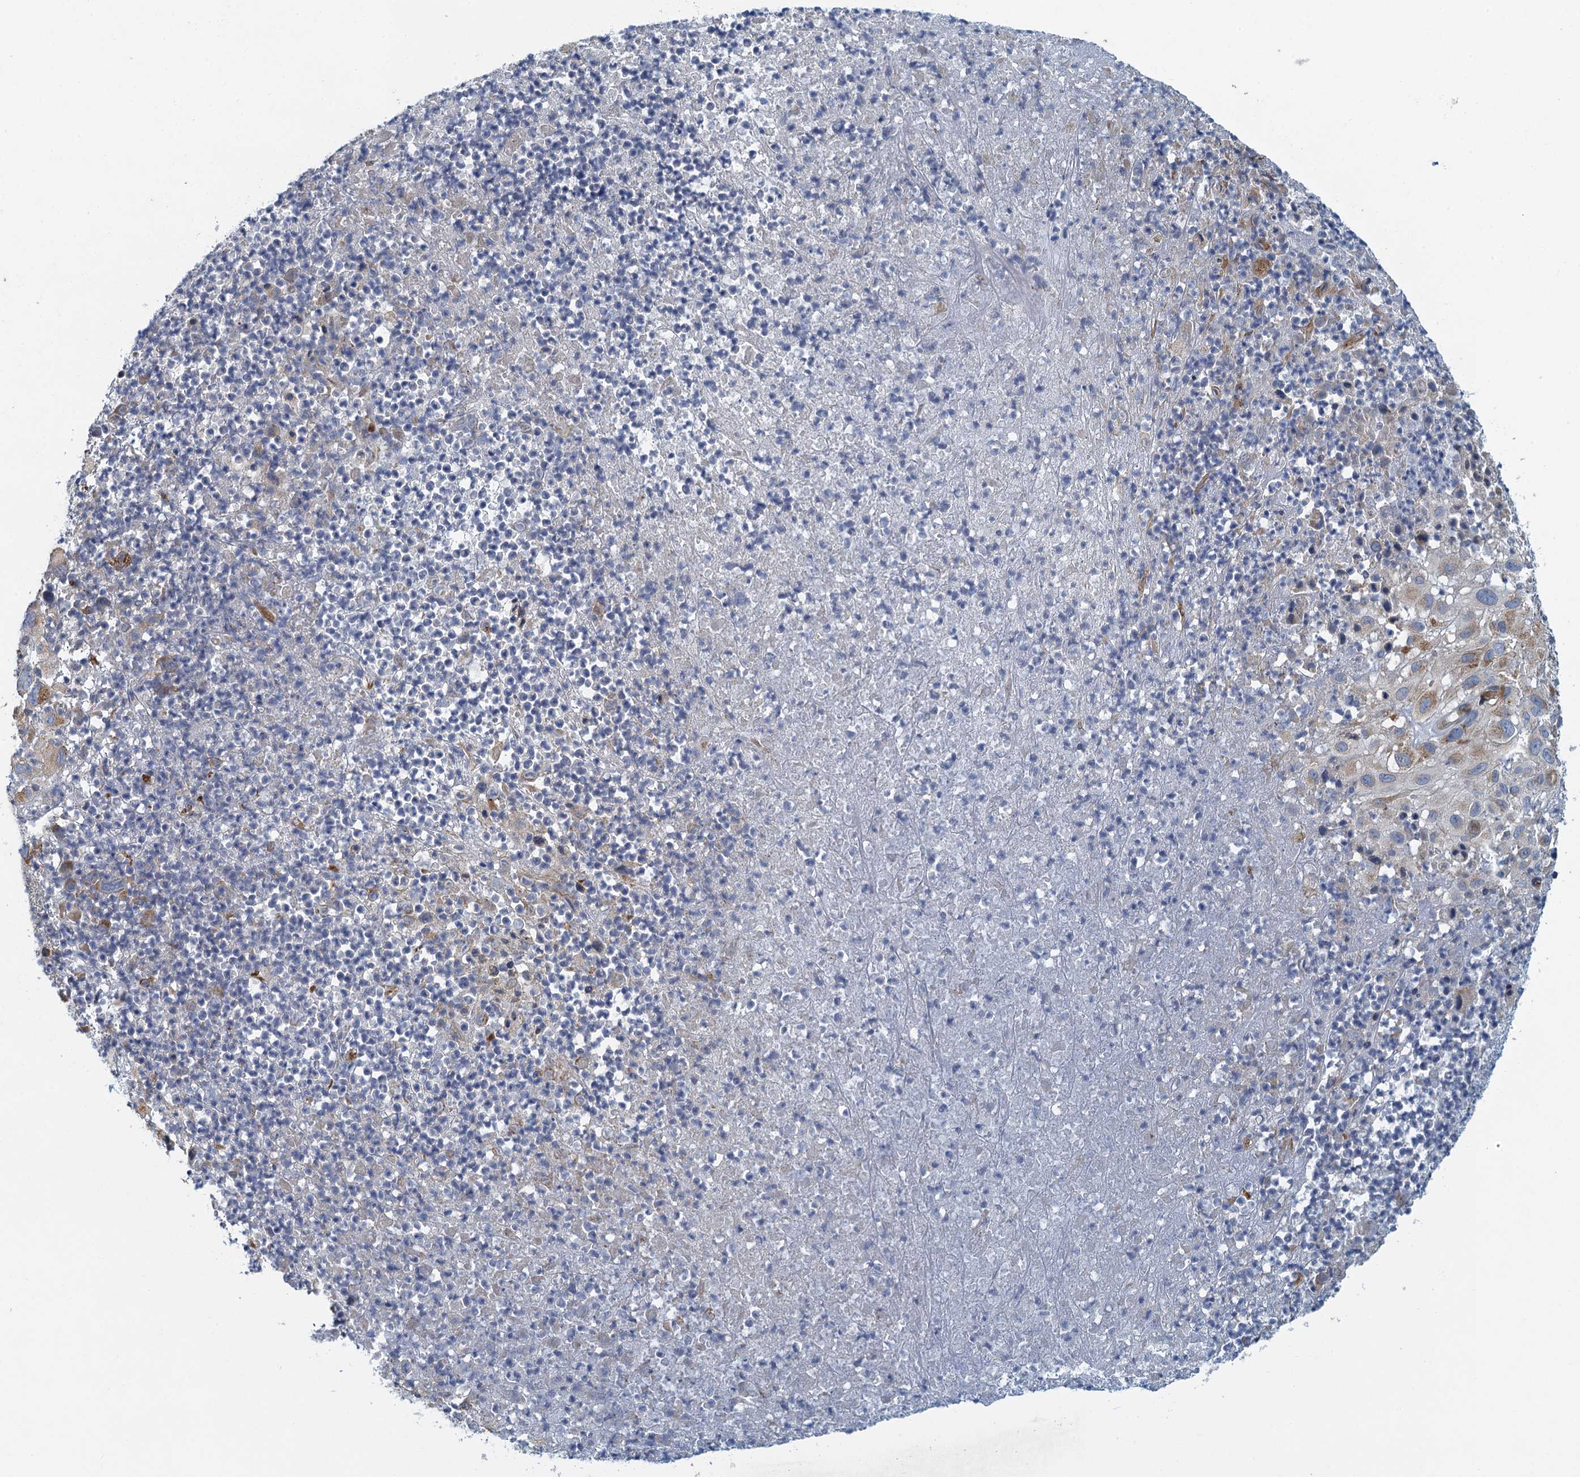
{"staining": {"intensity": "moderate", "quantity": "<25%", "location": "cytoplasmic/membranous"}, "tissue": "melanoma", "cell_type": "Tumor cells", "image_type": "cancer", "snomed": [{"axis": "morphology", "description": "Malignant melanoma, NOS"}, {"axis": "topography", "description": "Skin"}], "caption": "Malignant melanoma stained with IHC exhibits moderate cytoplasmic/membranous positivity in about <25% of tumor cells.", "gene": "ALG2", "patient": {"sex": "male", "age": 73}}